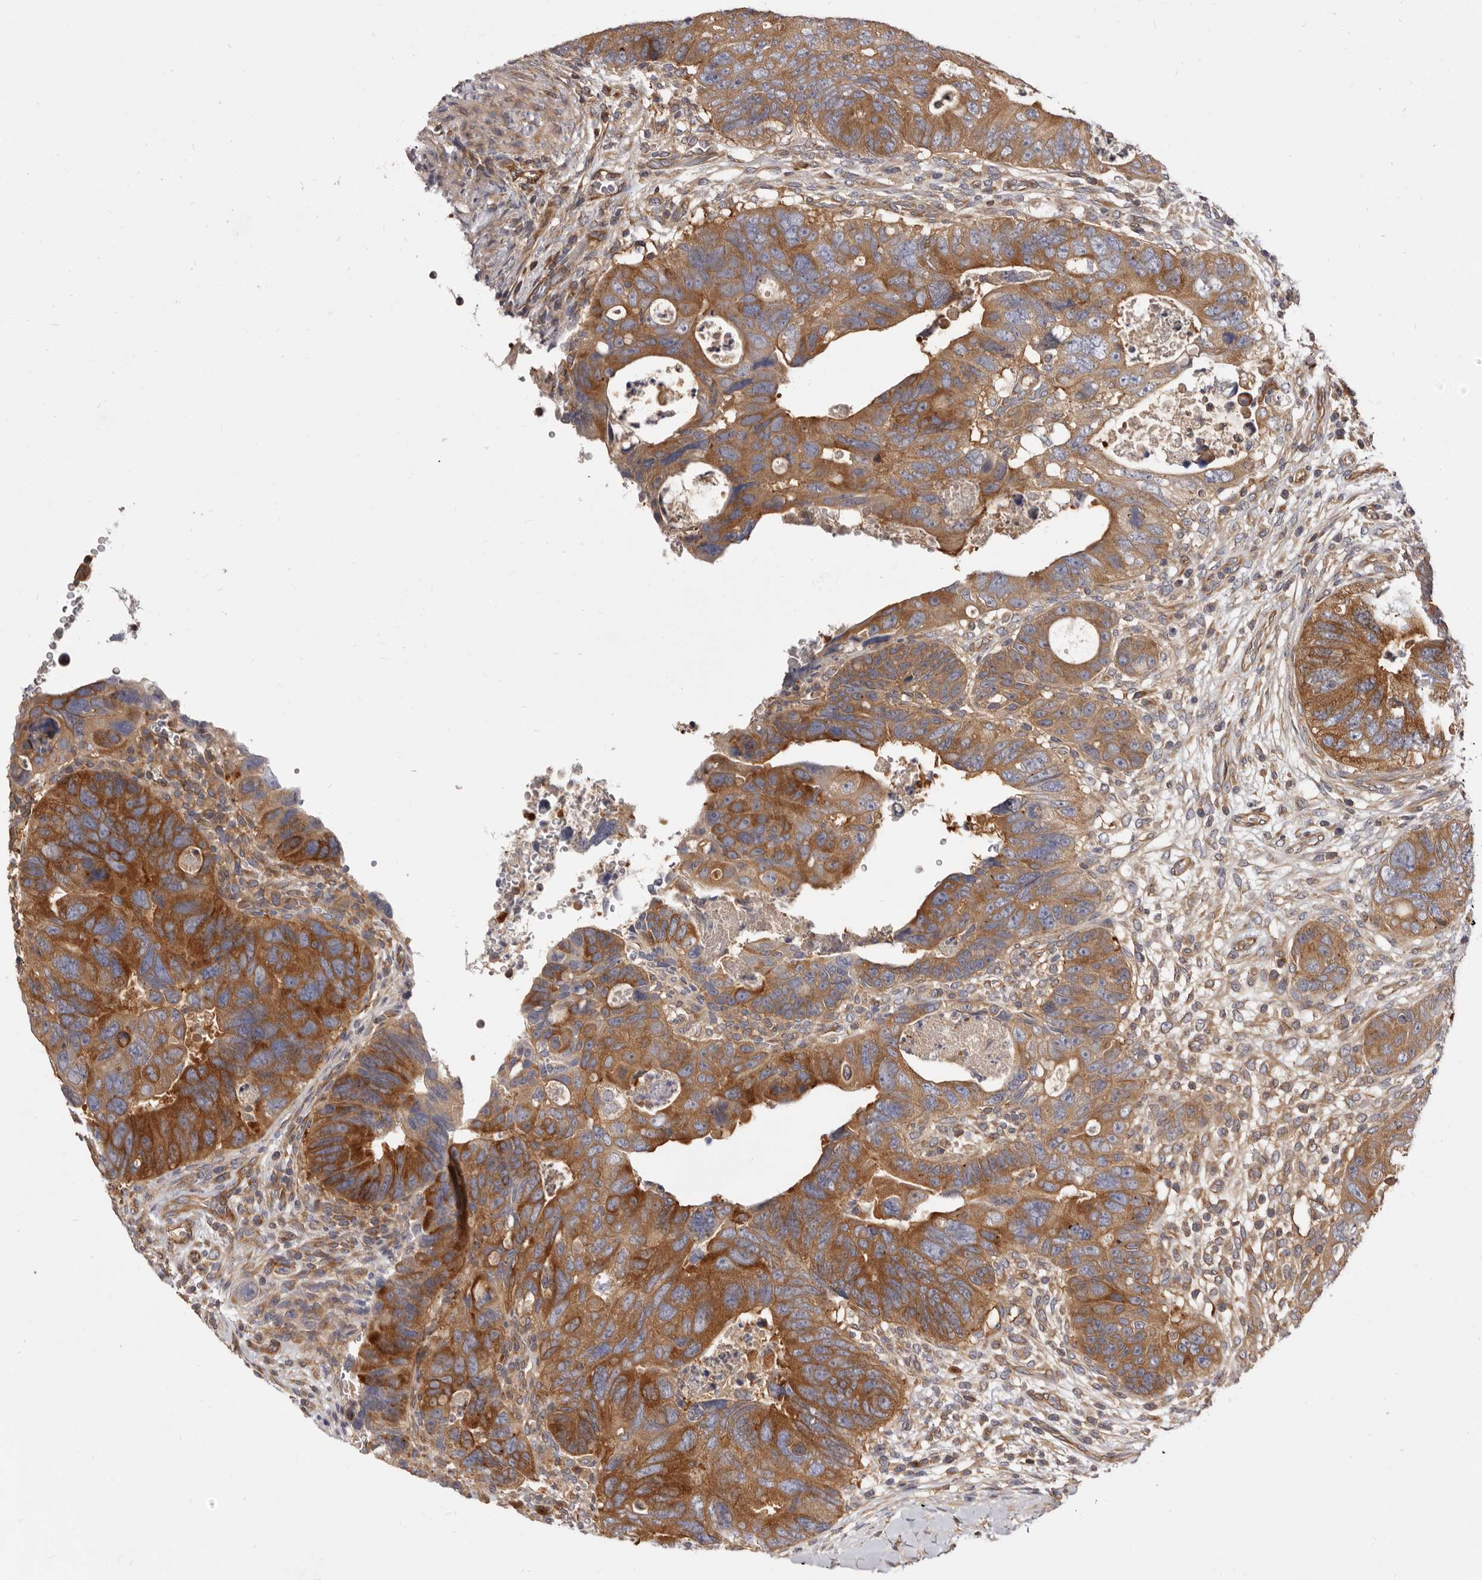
{"staining": {"intensity": "strong", "quantity": ">75%", "location": "cytoplasmic/membranous"}, "tissue": "colorectal cancer", "cell_type": "Tumor cells", "image_type": "cancer", "snomed": [{"axis": "morphology", "description": "Adenocarcinoma, NOS"}, {"axis": "topography", "description": "Rectum"}], "caption": "Human colorectal cancer (adenocarcinoma) stained for a protein (brown) reveals strong cytoplasmic/membranous positive positivity in approximately >75% of tumor cells.", "gene": "ADAMTS20", "patient": {"sex": "male", "age": 59}}